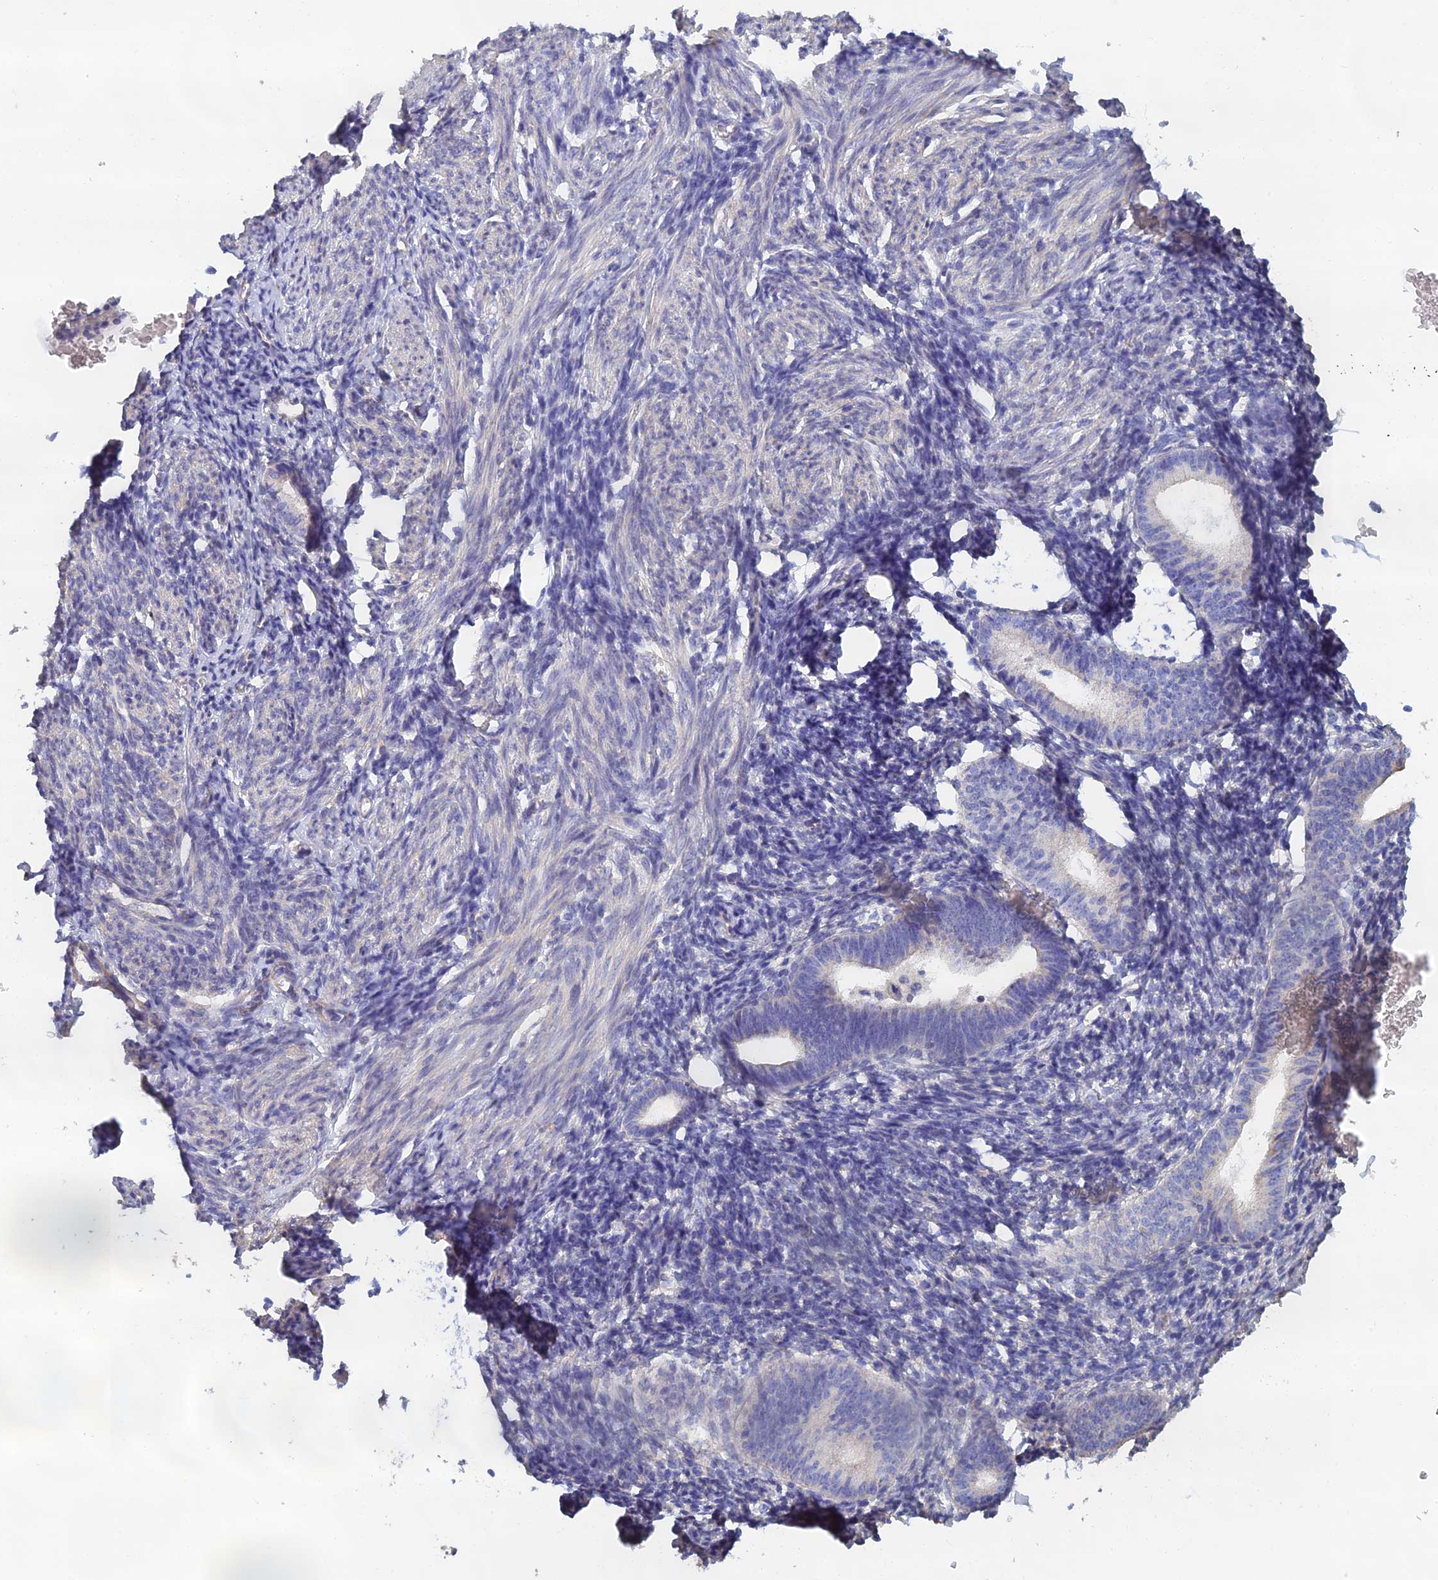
{"staining": {"intensity": "weak", "quantity": "<25%", "location": "cytoplasmic/membranous"}, "tissue": "endometrium", "cell_type": "Cells in endometrial stroma", "image_type": "normal", "snomed": [{"axis": "morphology", "description": "Normal tissue, NOS"}, {"axis": "morphology", "description": "Adenocarcinoma, NOS"}, {"axis": "topography", "description": "Endometrium"}], "caption": "Immunohistochemistry photomicrograph of normal human endometrium stained for a protein (brown), which shows no expression in cells in endometrial stroma. (Brightfield microscopy of DAB (3,3'-diaminobenzidine) immunohistochemistry at high magnification).", "gene": "PCDHA5", "patient": {"sex": "female", "age": 57}}